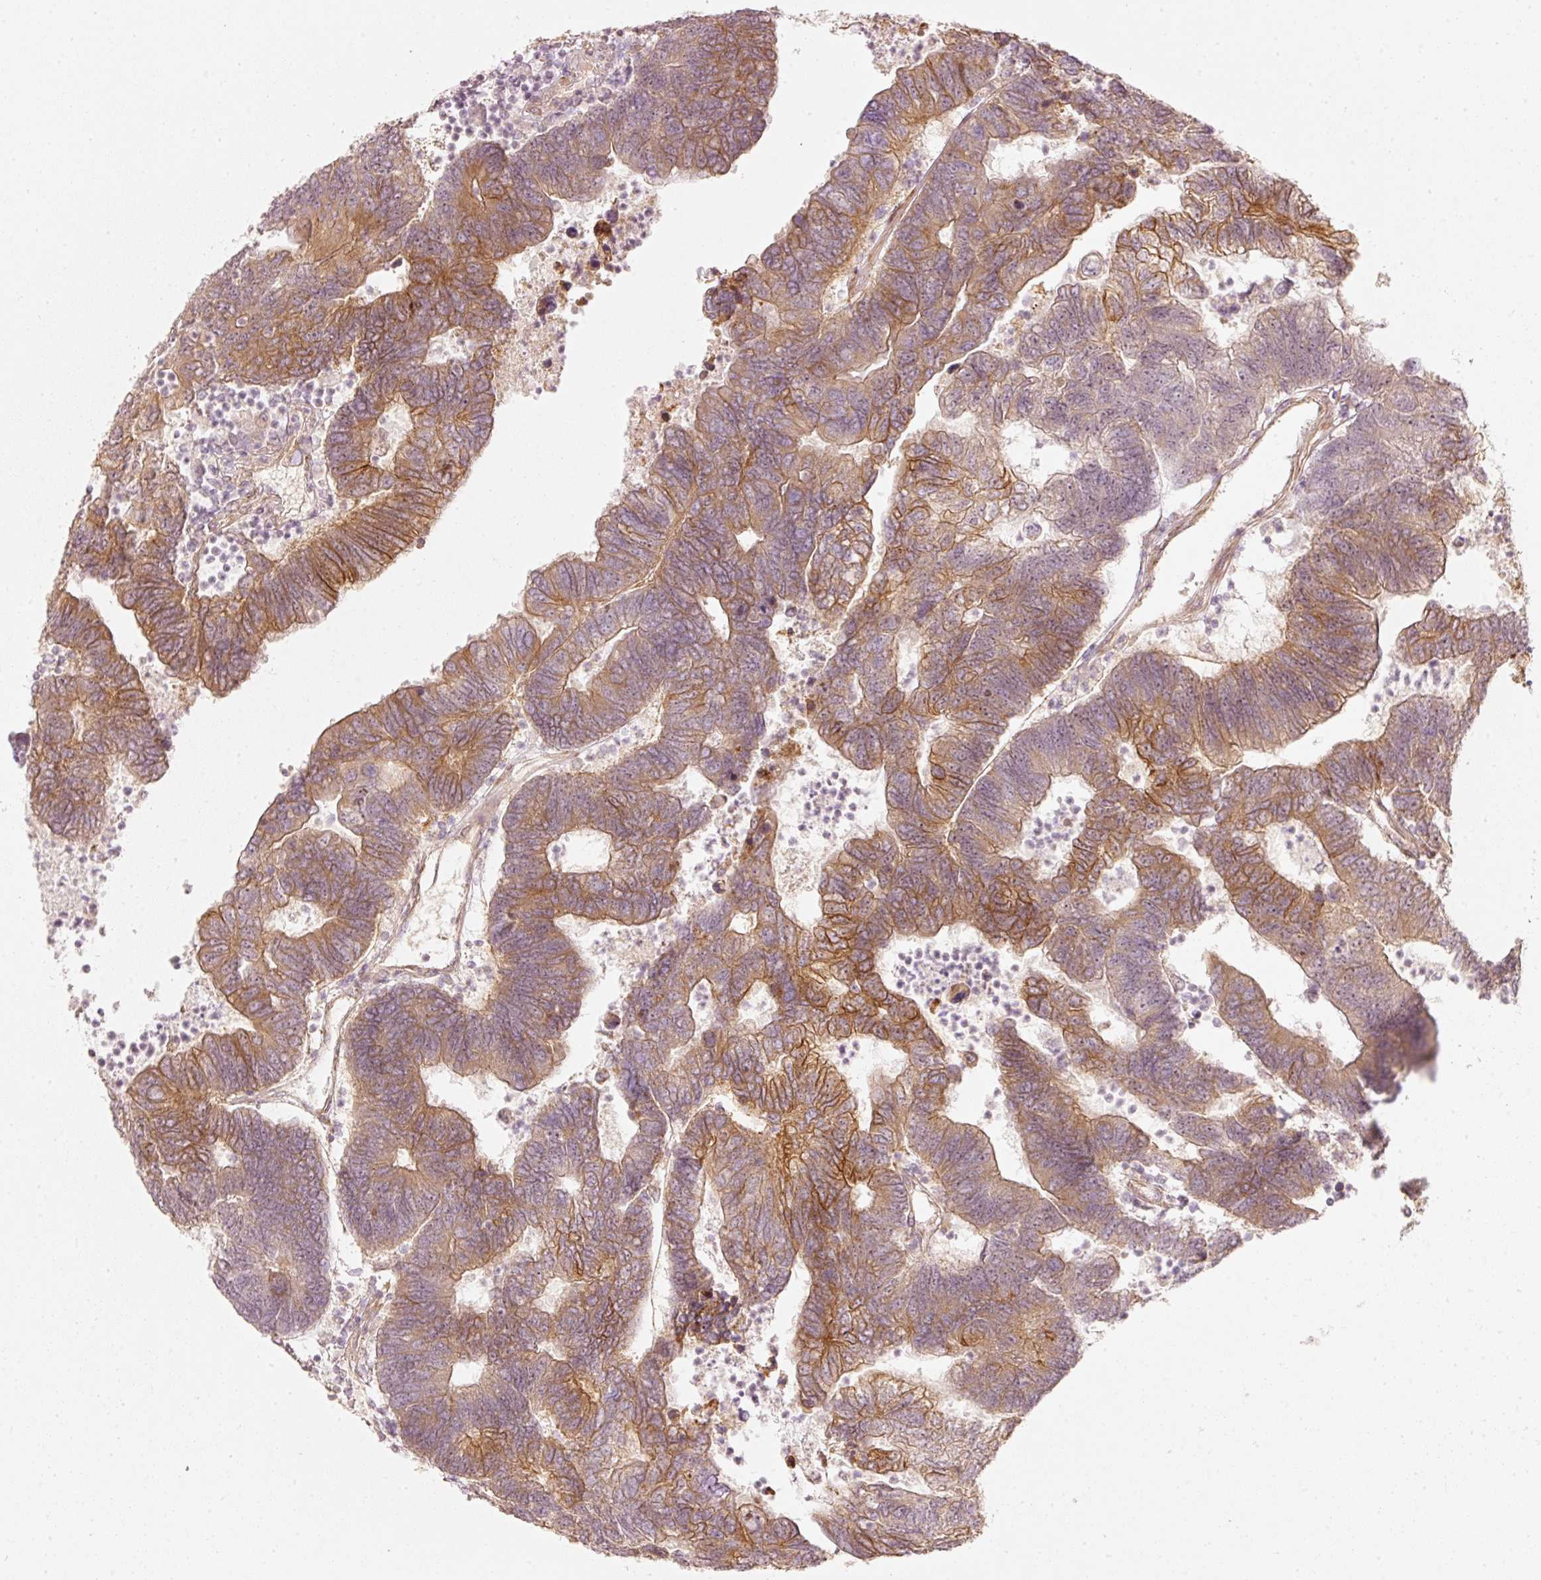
{"staining": {"intensity": "moderate", "quantity": "25%-75%", "location": "cytoplasmic/membranous"}, "tissue": "colorectal cancer", "cell_type": "Tumor cells", "image_type": "cancer", "snomed": [{"axis": "morphology", "description": "Adenocarcinoma, NOS"}, {"axis": "topography", "description": "Colon"}], "caption": "Immunohistochemistry of human colorectal adenocarcinoma displays medium levels of moderate cytoplasmic/membranous expression in approximately 25%-75% of tumor cells.", "gene": "KCNQ1", "patient": {"sex": "female", "age": 48}}